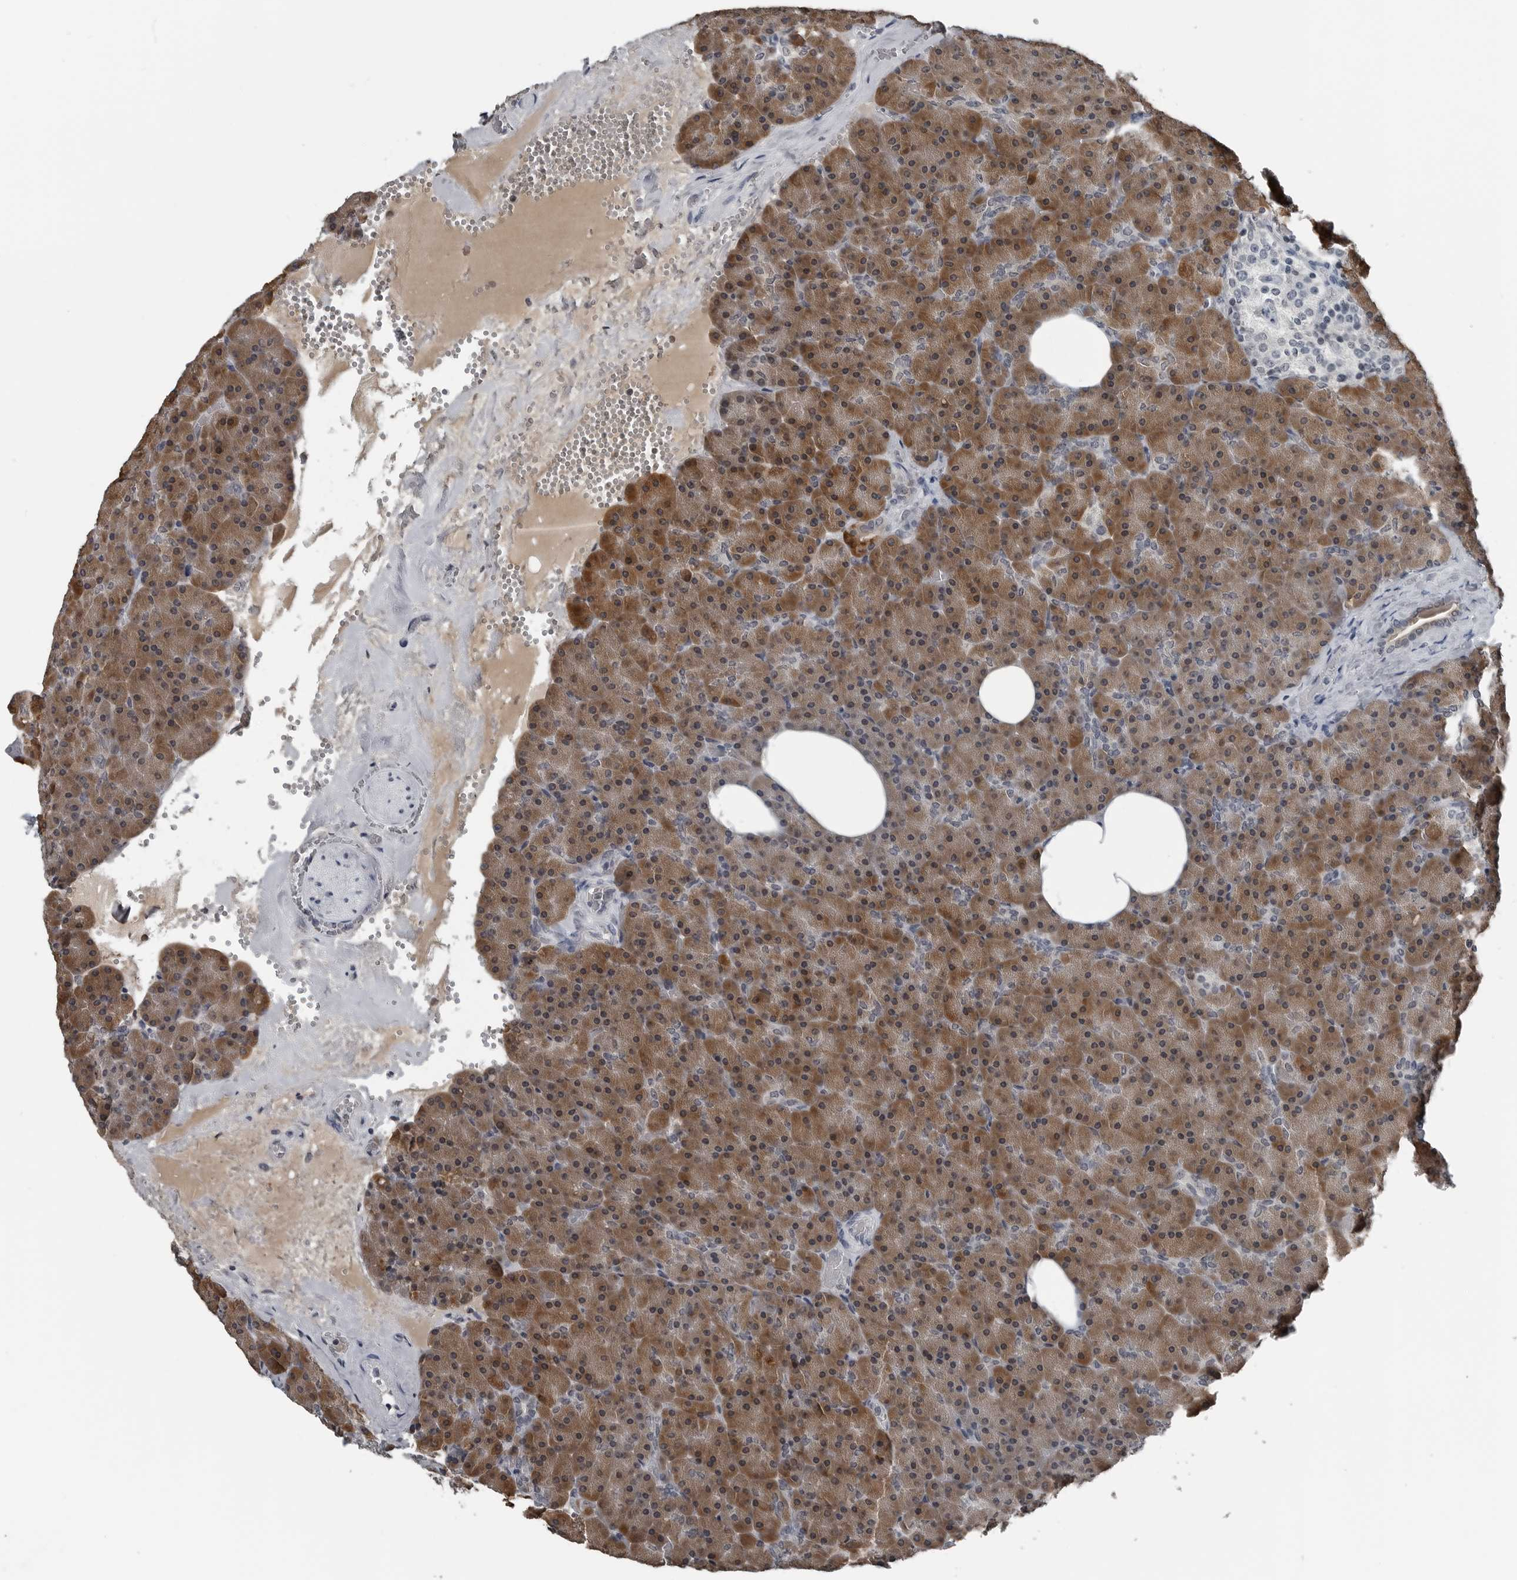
{"staining": {"intensity": "moderate", "quantity": ">75%", "location": "cytoplasmic/membranous"}, "tissue": "pancreas", "cell_type": "Exocrine glandular cells", "image_type": "normal", "snomed": [{"axis": "morphology", "description": "Normal tissue, NOS"}, {"axis": "morphology", "description": "Carcinoid, malignant, NOS"}, {"axis": "topography", "description": "Pancreas"}], "caption": "The immunohistochemical stain highlights moderate cytoplasmic/membranous staining in exocrine glandular cells of unremarkable pancreas.", "gene": "SPINK1", "patient": {"sex": "female", "age": 35}}